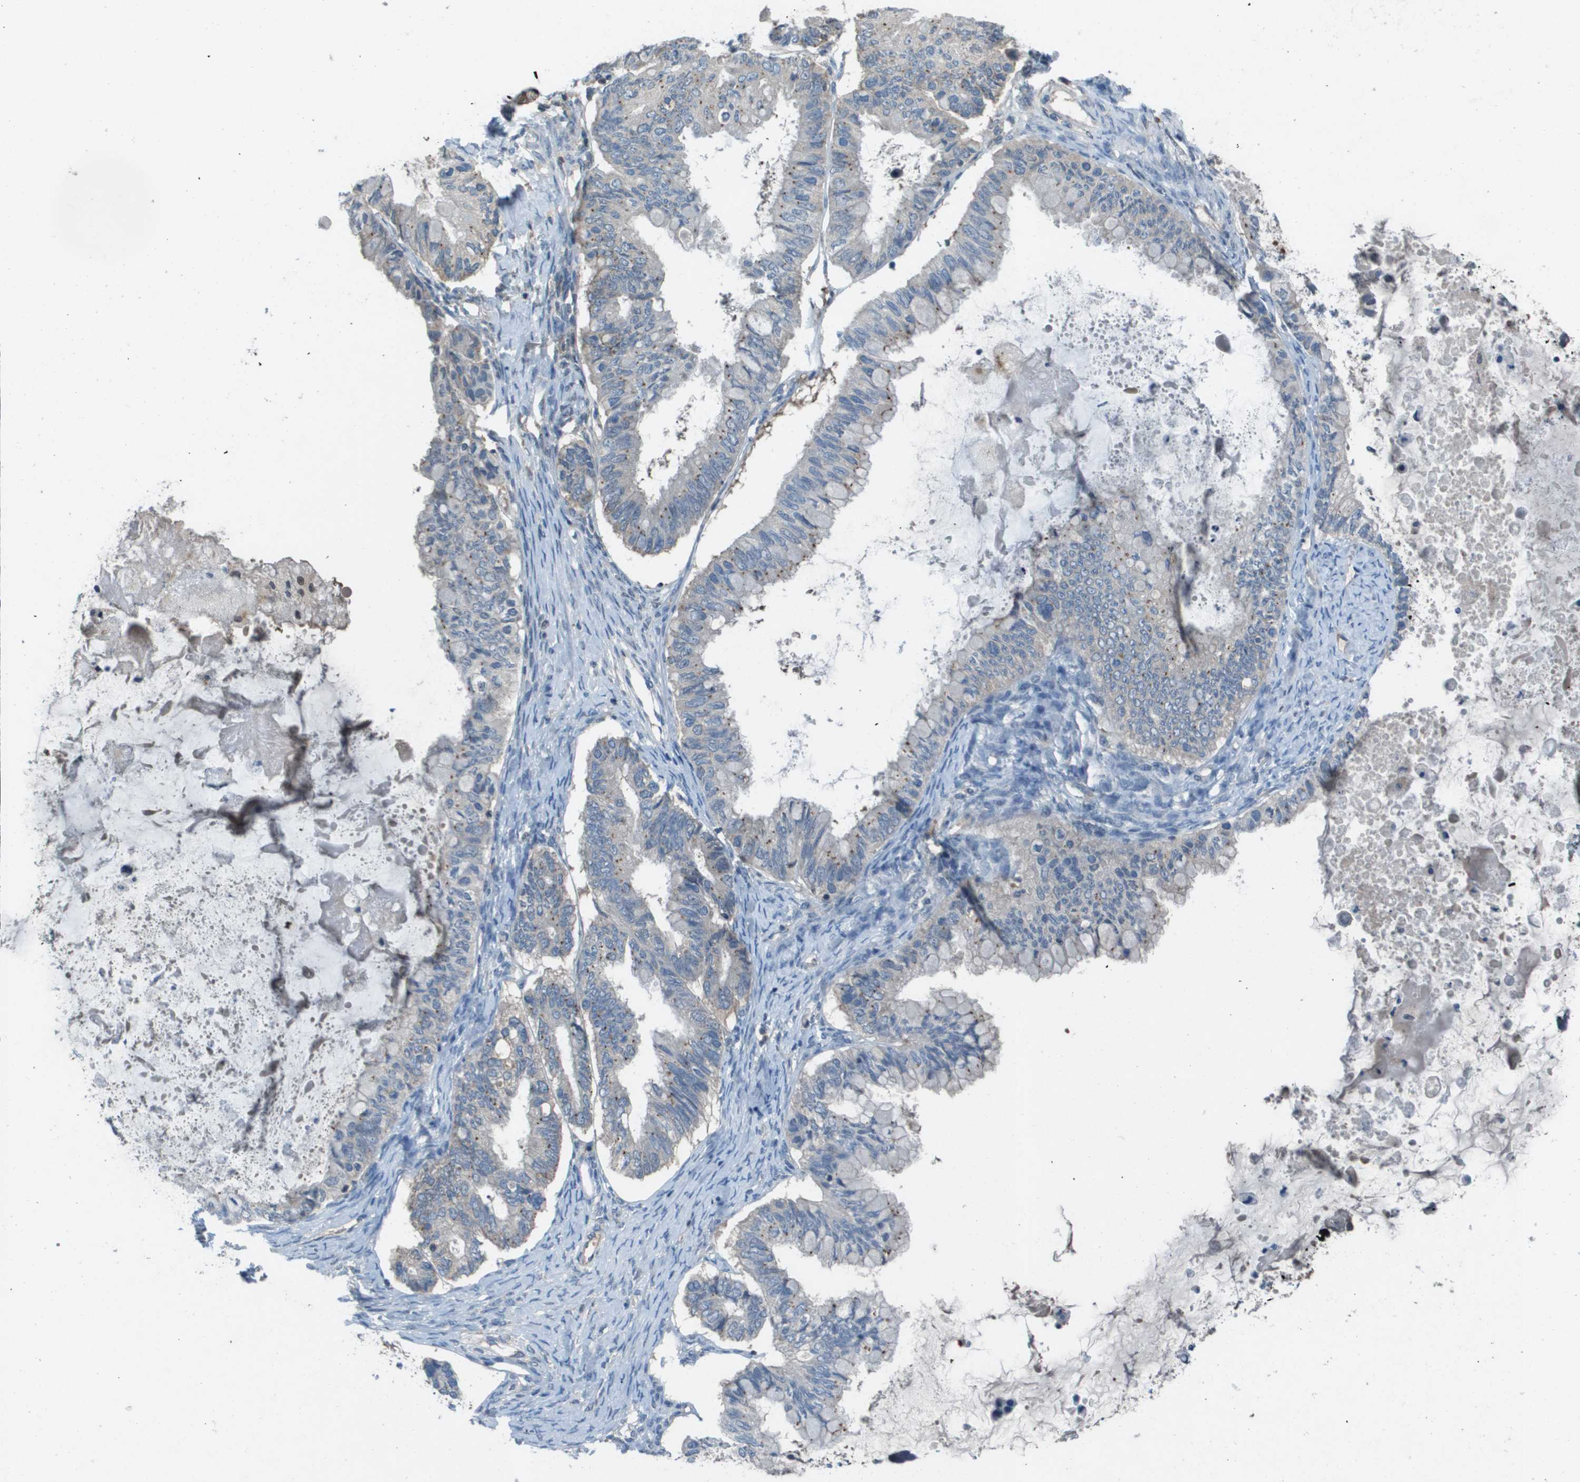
{"staining": {"intensity": "weak", "quantity": "<25%", "location": "cytoplasmic/membranous"}, "tissue": "ovarian cancer", "cell_type": "Tumor cells", "image_type": "cancer", "snomed": [{"axis": "morphology", "description": "Cystadenocarcinoma, mucinous, NOS"}, {"axis": "topography", "description": "Ovary"}], "caption": "The photomicrograph reveals no significant staining in tumor cells of mucinous cystadenocarcinoma (ovarian).", "gene": "CAMK4", "patient": {"sex": "female", "age": 80}}